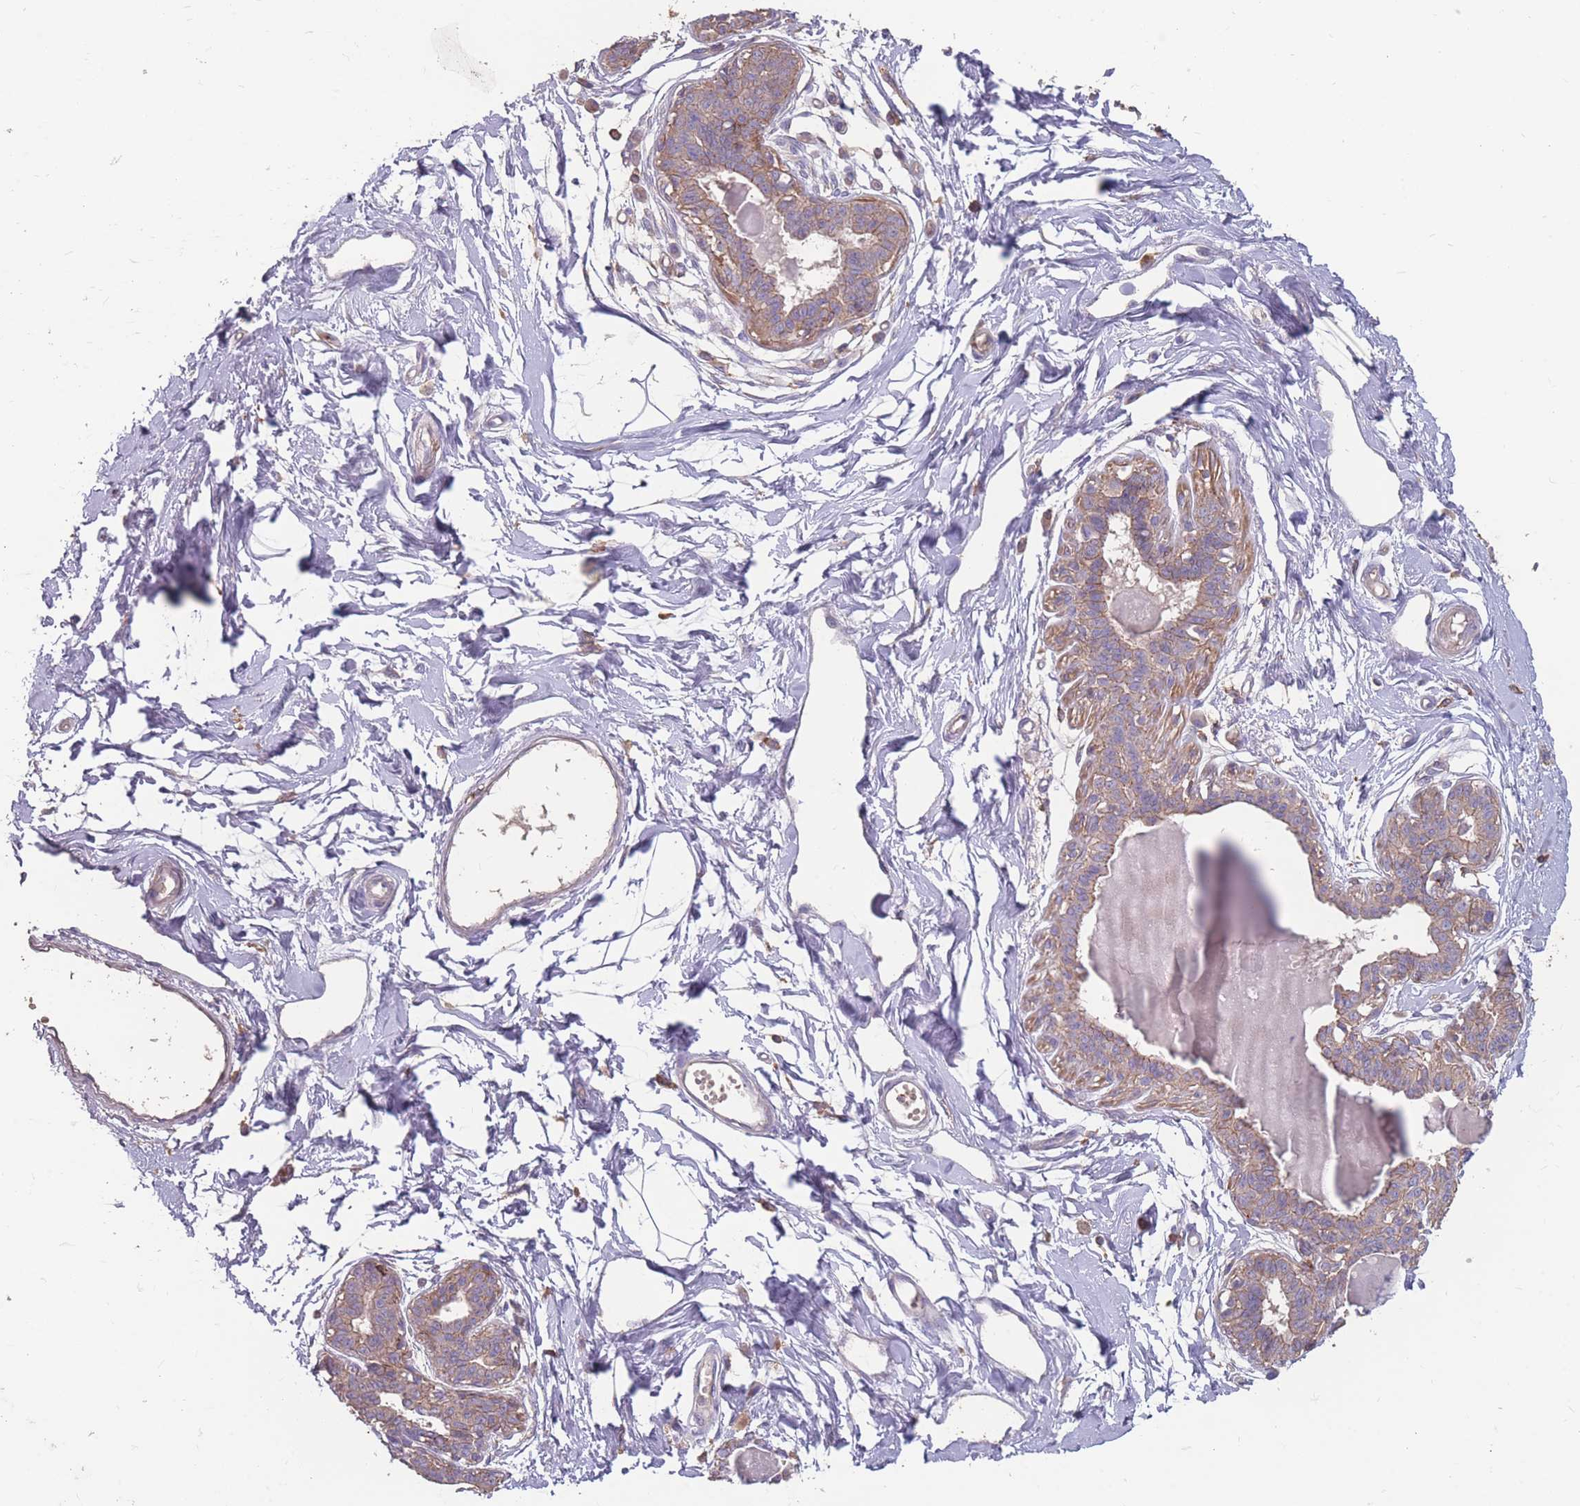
{"staining": {"intensity": "negative", "quantity": "none", "location": "none"}, "tissue": "breast", "cell_type": "Adipocytes", "image_type": "normal", "snomed": [{"axis": "morphology", "description": "Normal tissue, NOS"}, {"axis": "topography", "description": "Breast"}], "caption": "Adipocytes show no significant staining in unremarkable breast. Brightfield microscopy of immunohistochemistry (IHC) stained with DAB (brown) and hematoxylin (blue), captured at high magnification.", "gene": "CD33", "patient": {"sex": "female", "age": 45}}